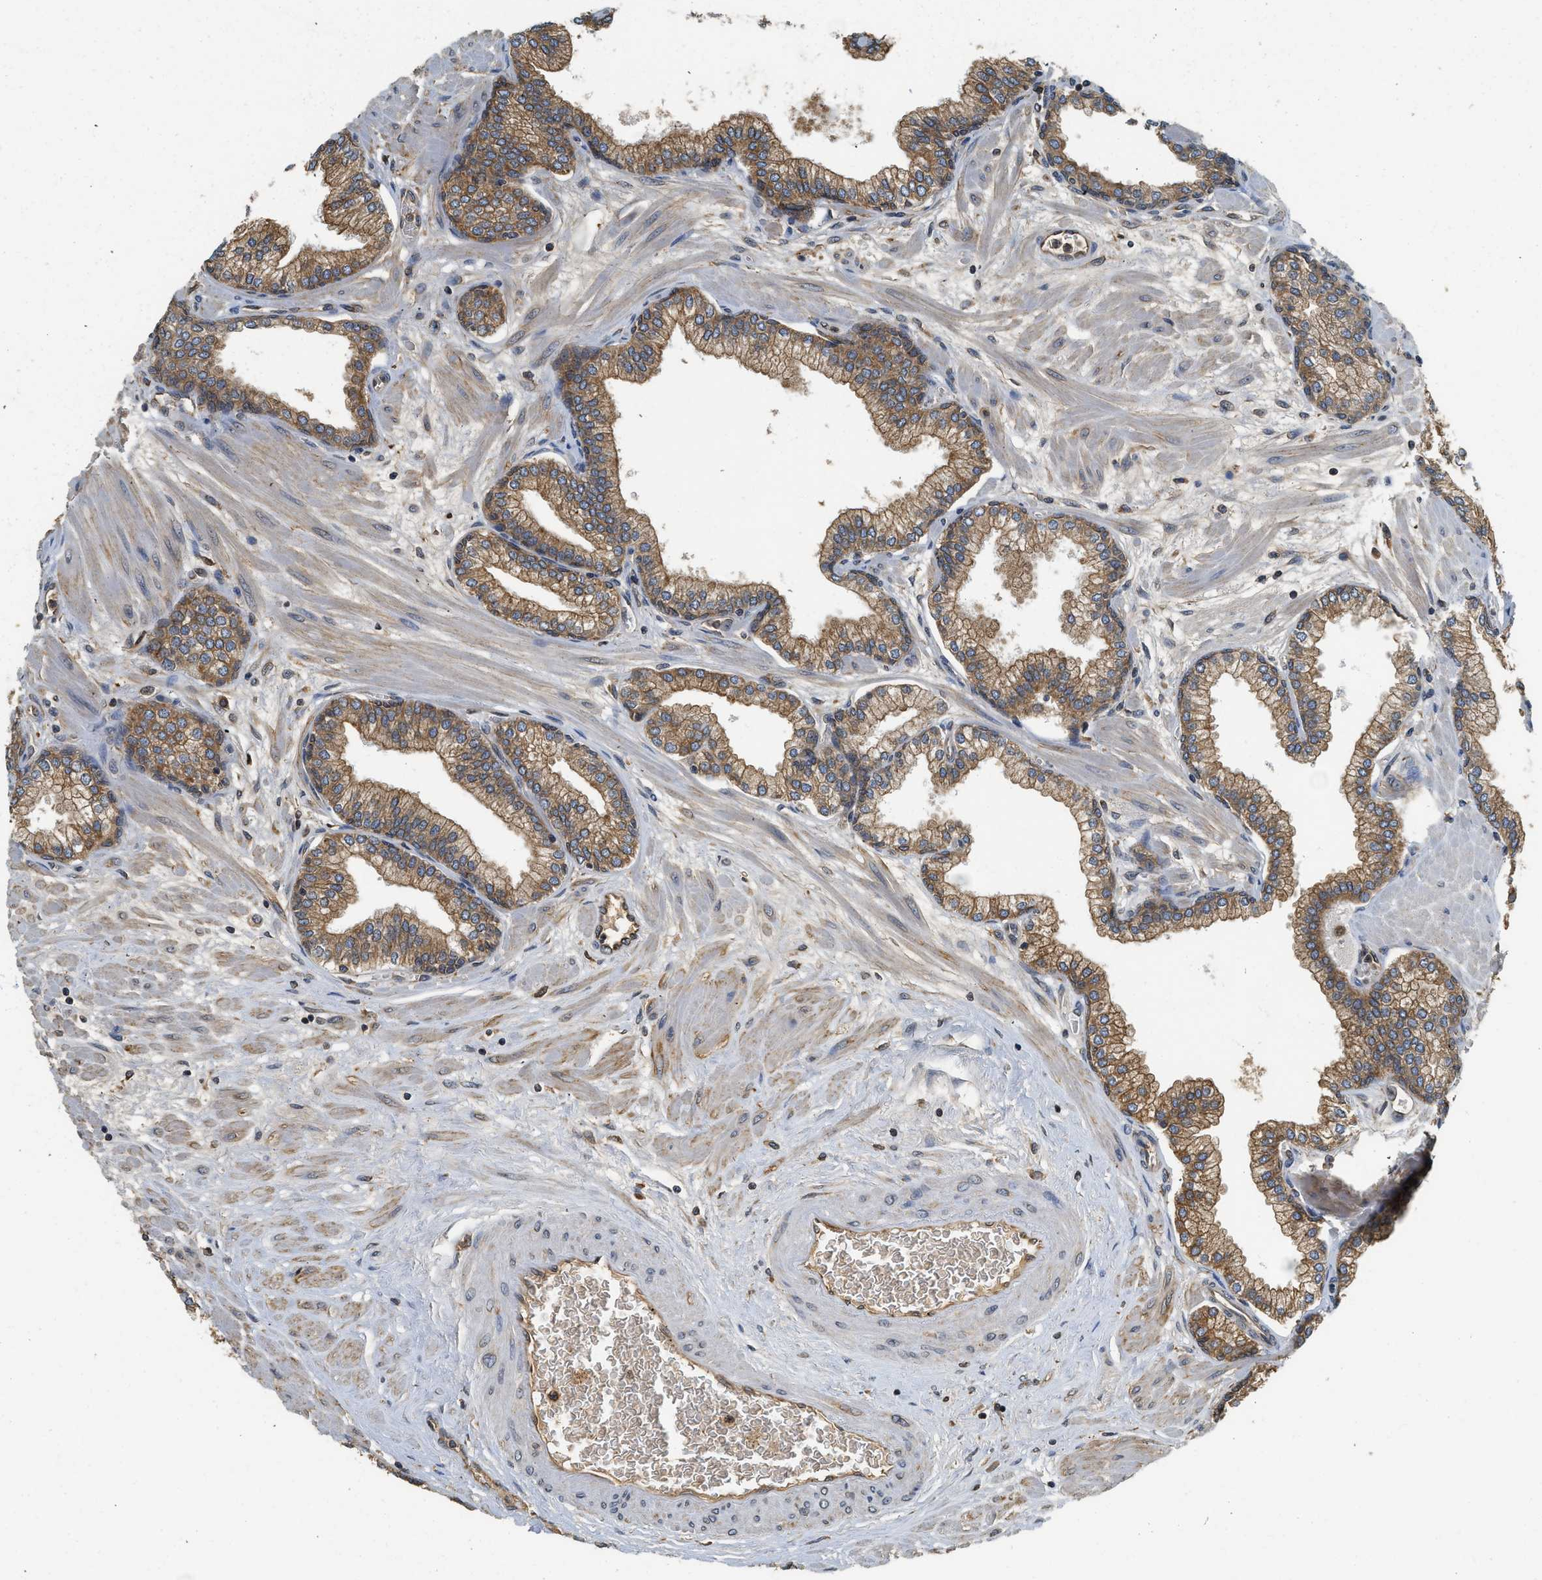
{"staining": {"intensity": "moderate", "quantity": ">75%", "location": "cytoplasmic/membranous"}, "tissue": "prostate", "cell_type": "Glandular cells", "image_type": "normal", "snomed": [{"axis": "morphology", "description": "Normal tissue, NOS"}, {"axis": "morphology", "description": "Urothelial carcinoma, Low grade"}, {"axis": "topography", "description": "Urinary bladder"}, {"axis": "topography", "description": "Prostate"}], "caption": "A medium amount of moderate cytoplasmic/membranous positivity is seen in approximately >75% of glandular cells in benign prostate.", "gene": "BCAP31", "patient": {"sex": "male", "age": 60}}